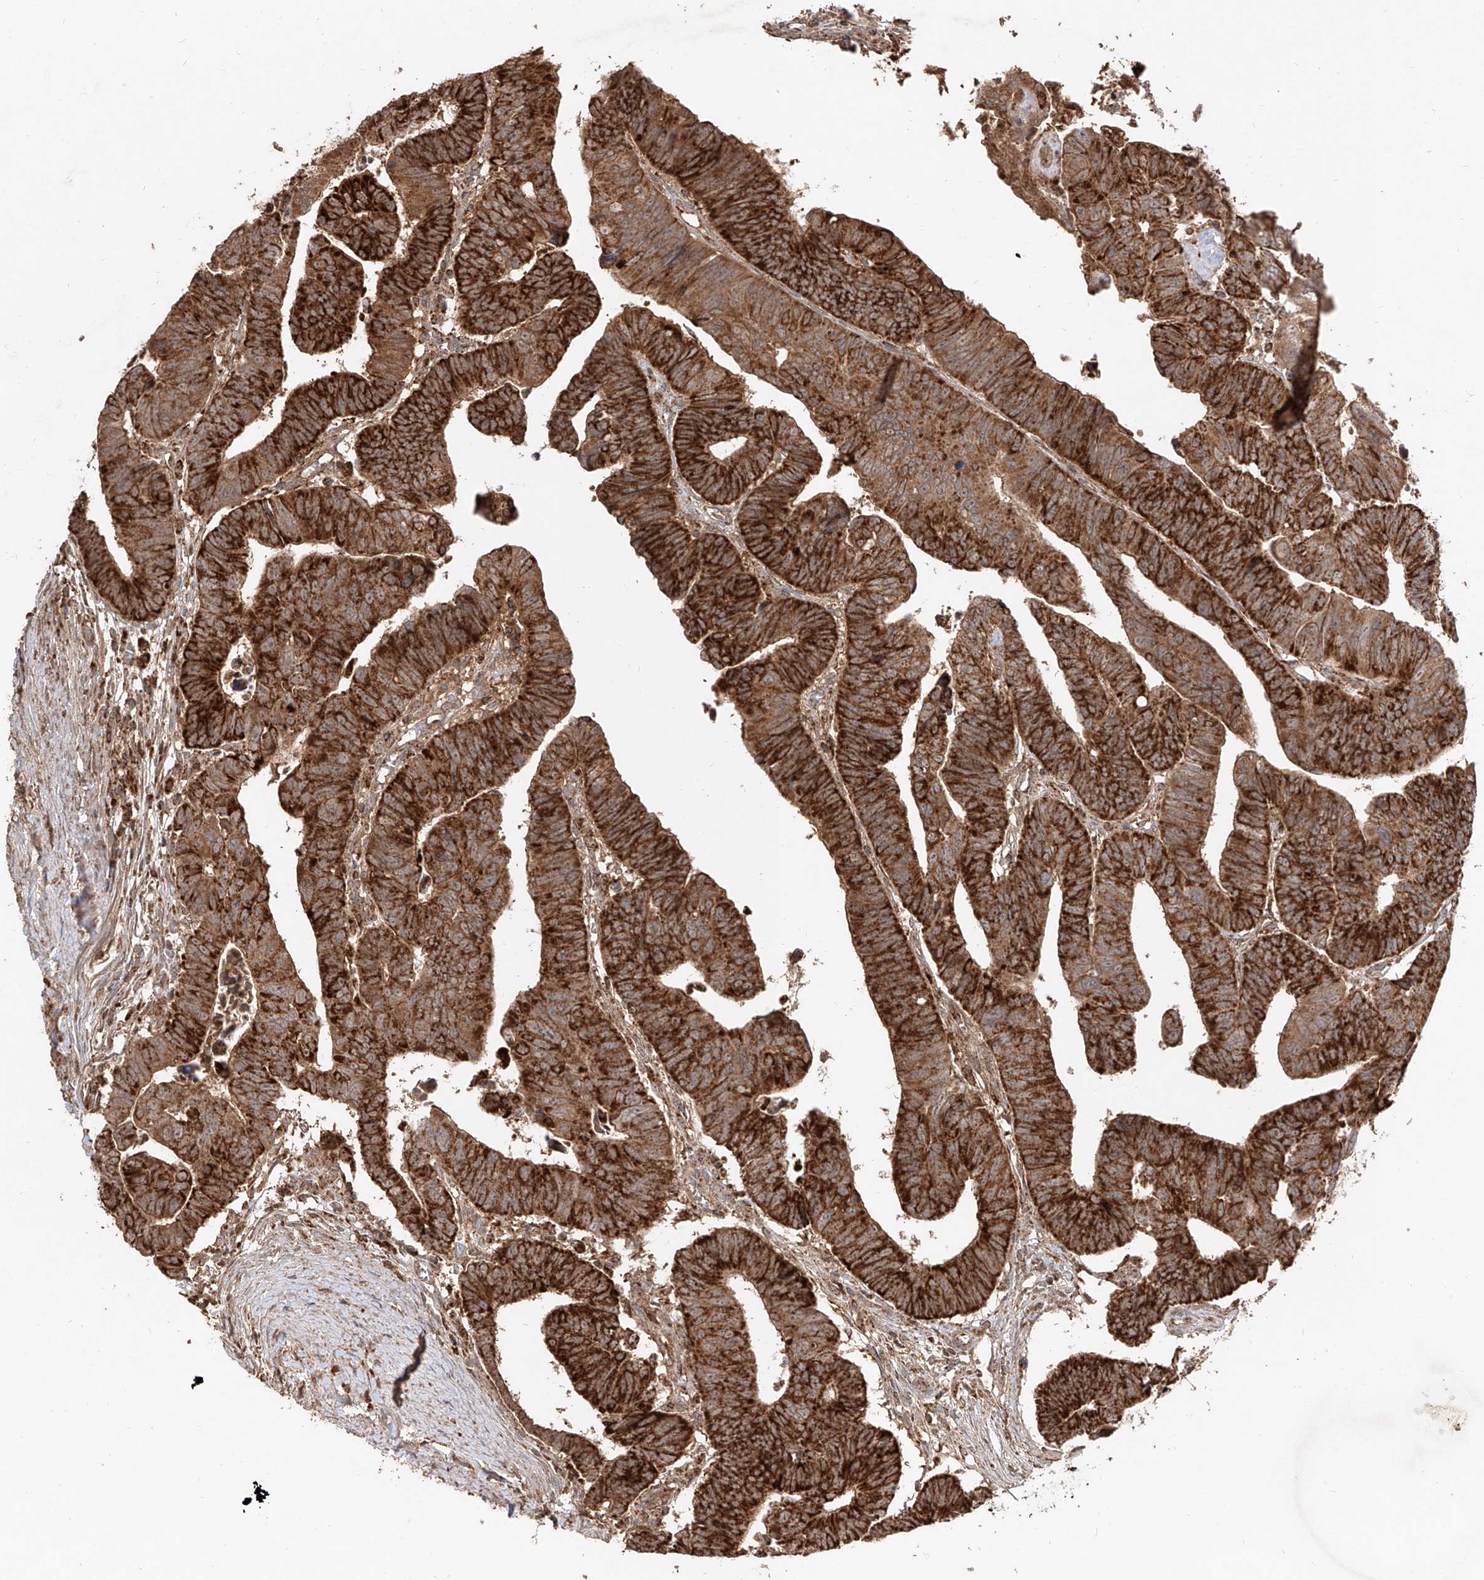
{"staining": {"intensity": "strong", "quantity": ">75%", "location": "cytoplasmic/membranous"}, "tissue": "colorectal cancer", "cell_type": "Tumor cells", "image_type": "cancer", "snomed": [{"axis": "morphology", "description": "Adenocarcinoma, NOS"}, {"axis": "topography", "description": "Rectum"}], "caption": "There is high levels of strong cytoplasmic/membranous staining in tumor cells of adenocarcinoma (colorectal), as demonstrated by immunohistochemical staining (brown color).", "gene": "AIM2", "patient": {"sex": "female", "age": 65}}